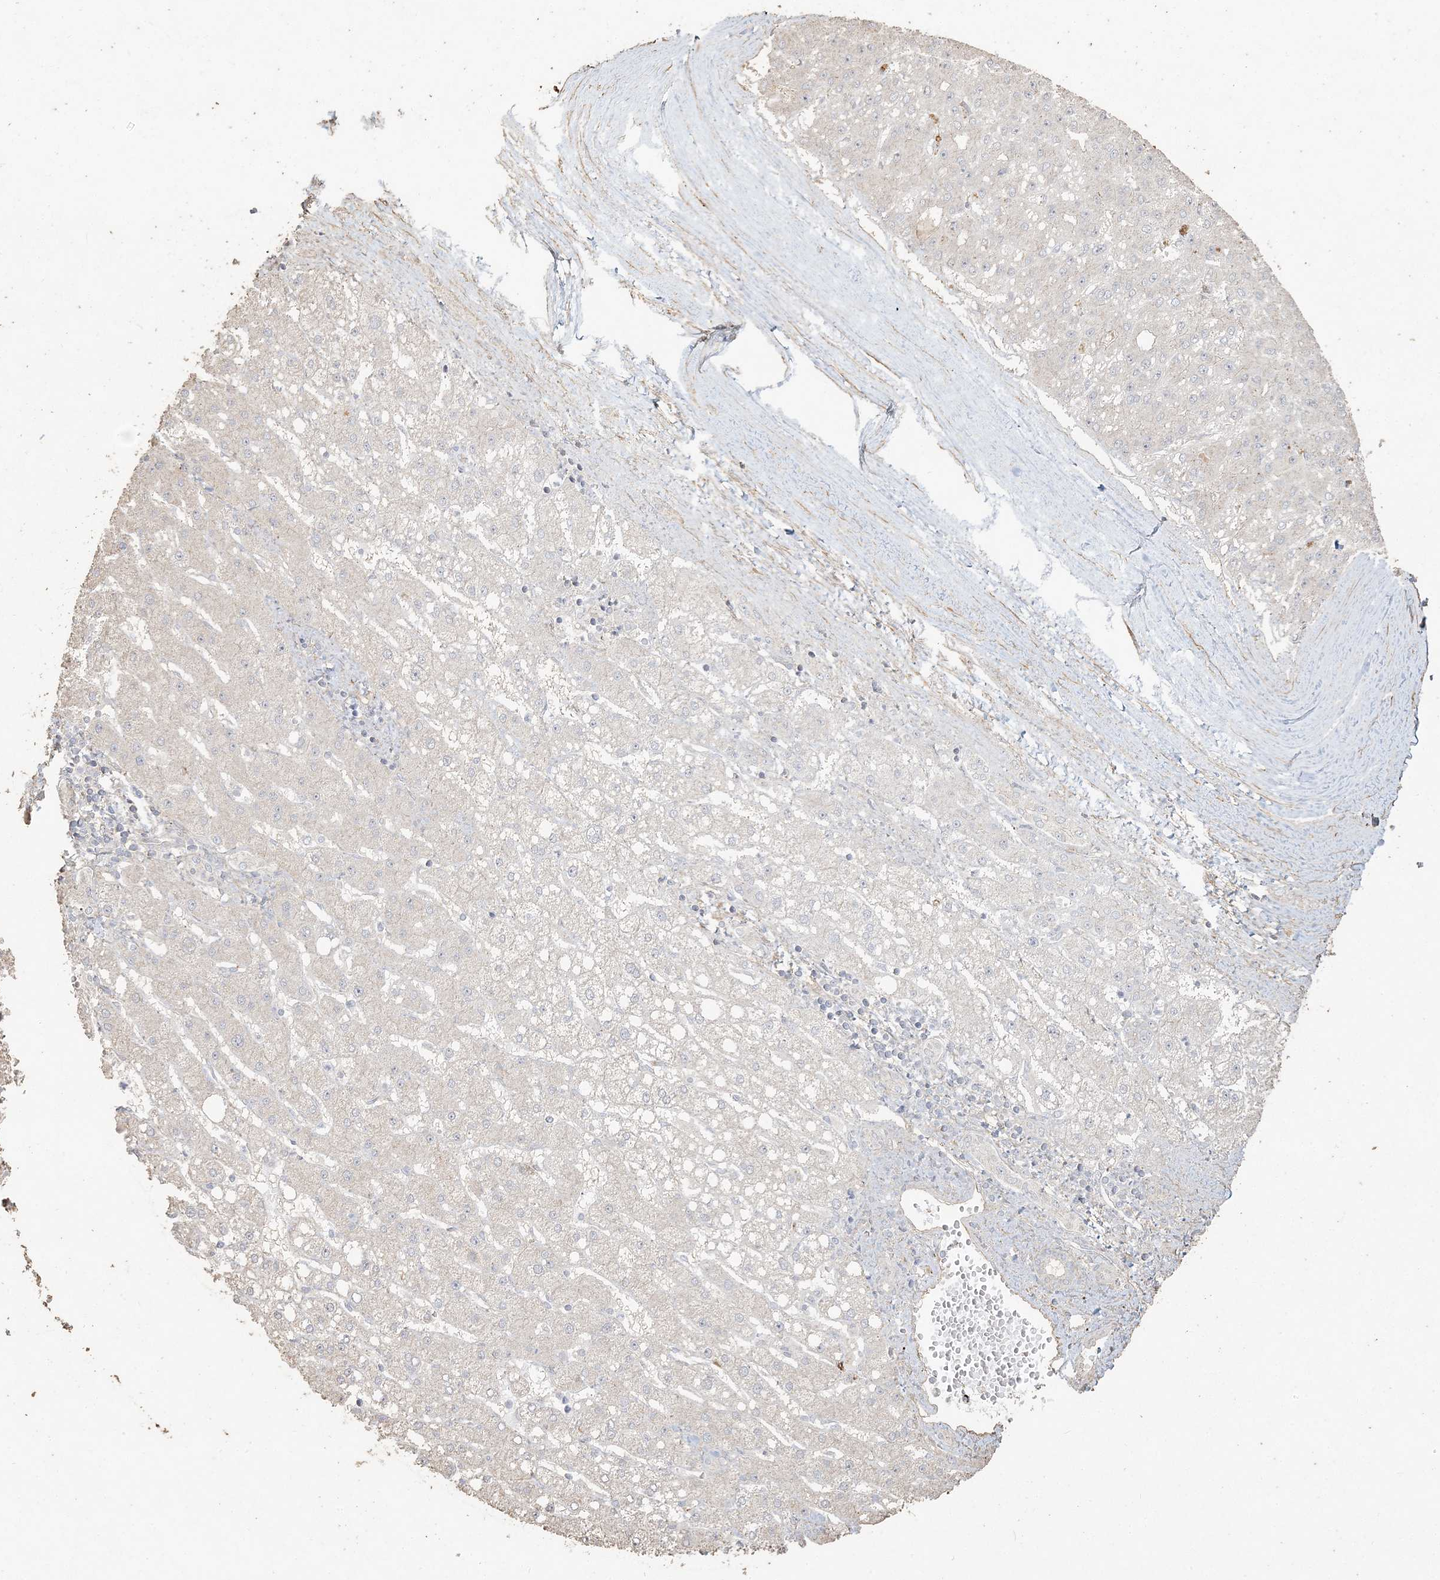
{"staining": {"intensity": "negative", "quantity": "none", "location": "none"}, "tissue": "liver cancer", "cell_type": "Tumor cells", "image_type": "cancer", "snomed": [{"axis": "morphology", "description": "Carcinoma, Hepatocellular, NOS"}, {"axis": "topography", "description": "Liver"}], "caption": "This is an IHC micrograph of liver cancer. There is no positivity in tumor cells.", "gene": "RNF145", "patient": {"sex": "male", "age": 67}}